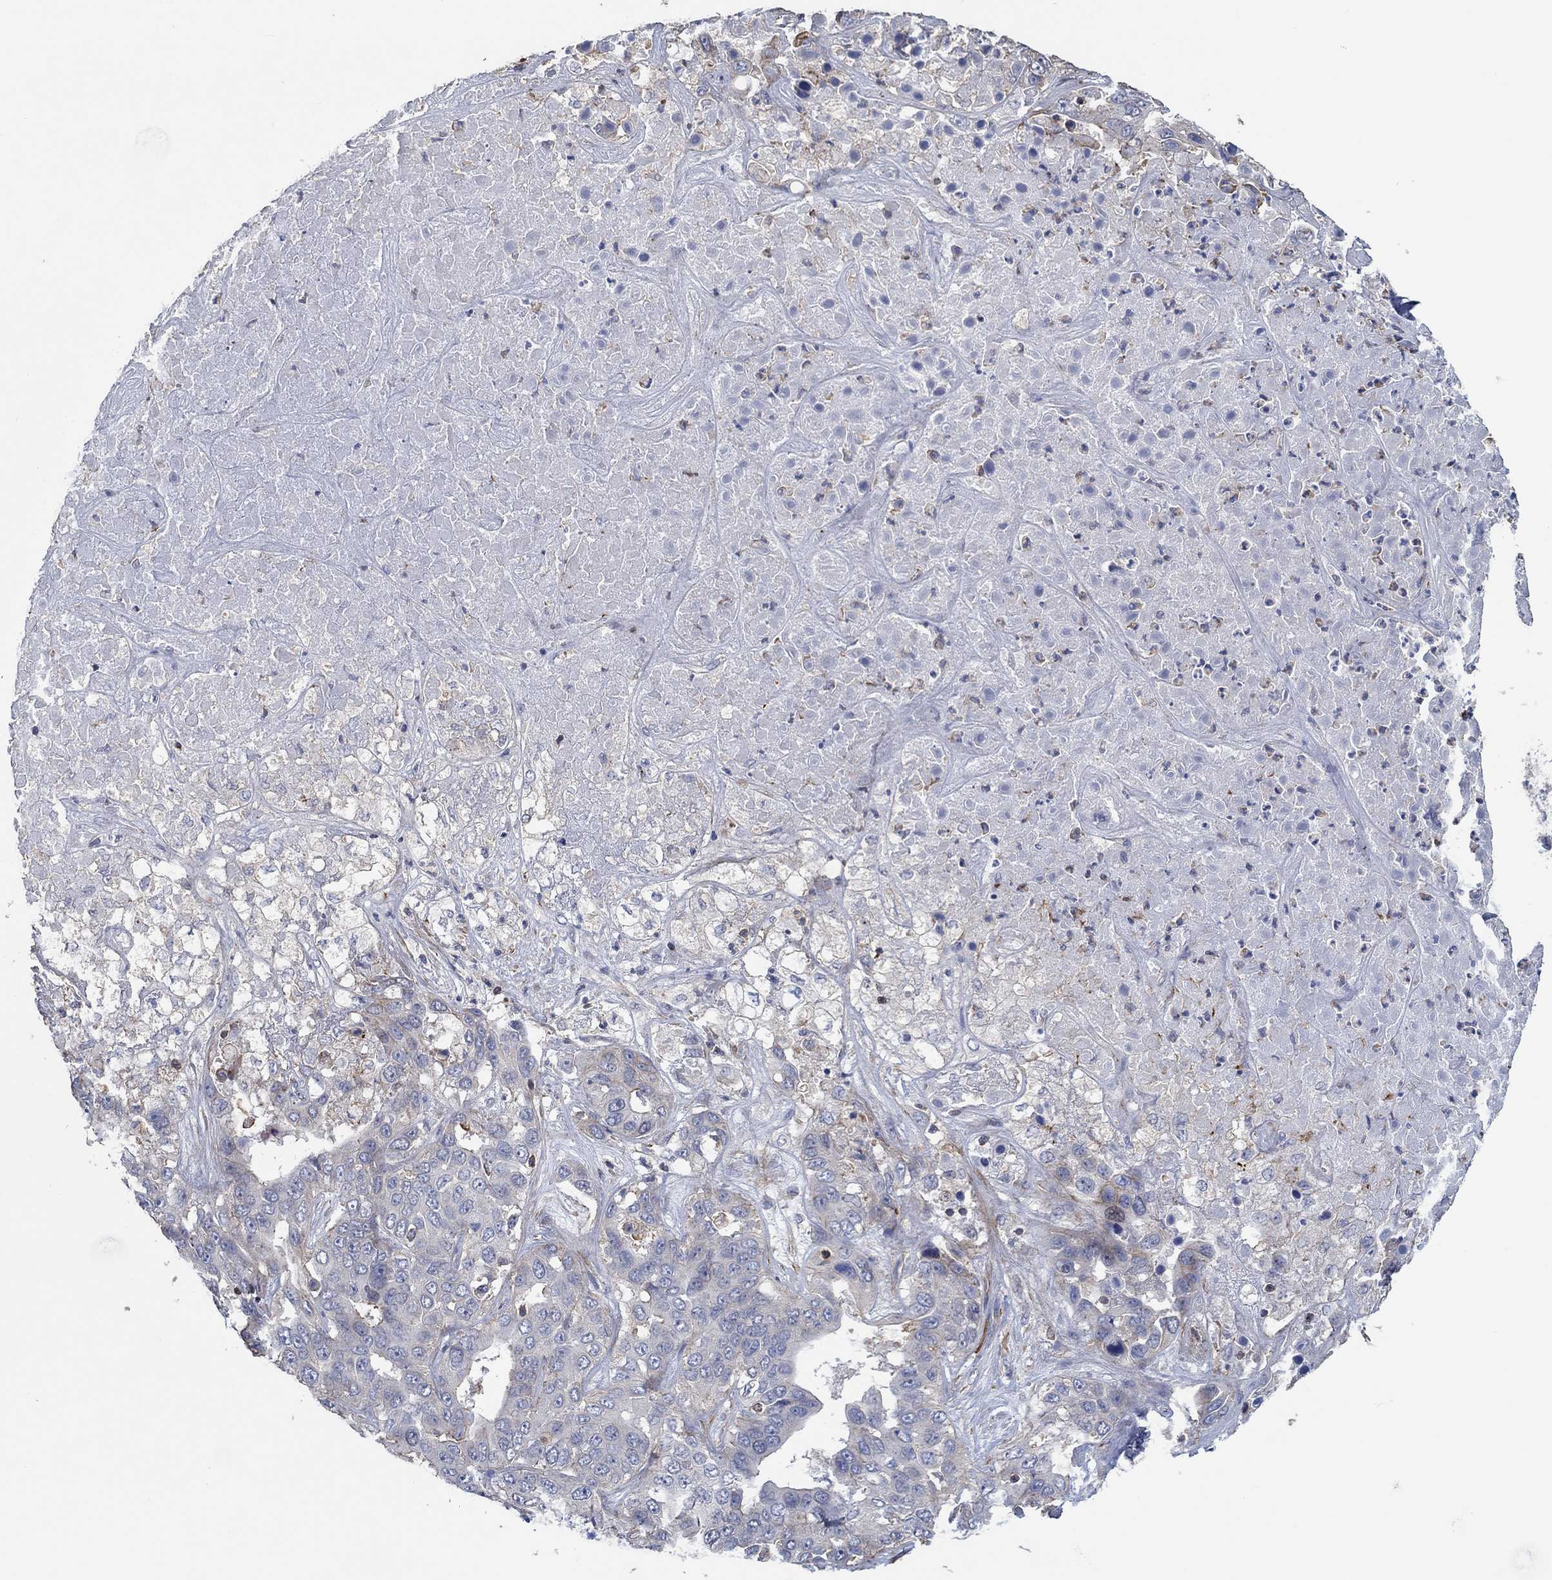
{"staining": {"intensity": "moderate", "quantity": "<25%", "location": "cytoplasmic/membranous"}, "tissue": "liver cancer", "cell_type": "Tumor cells", "image_type": "cancer", "snomed": [{"axis": "morphology", "description": "Cholangiocarcinoma"}, {"axis": "topography", "description": "Liver"}], "caption": "DAB (3,3'-diaminobenzidine) immunohistochemical staining of human liver cancer (cholangiocarcinoma) exhibits moderate cytoplasmic/membranous protein expression in about <25% of tumor cells. (IHC, brightfield microscopy, high magnification).", "gene": "TNFAIP8L3", "patient": {"sex": "female", "age": 52}}